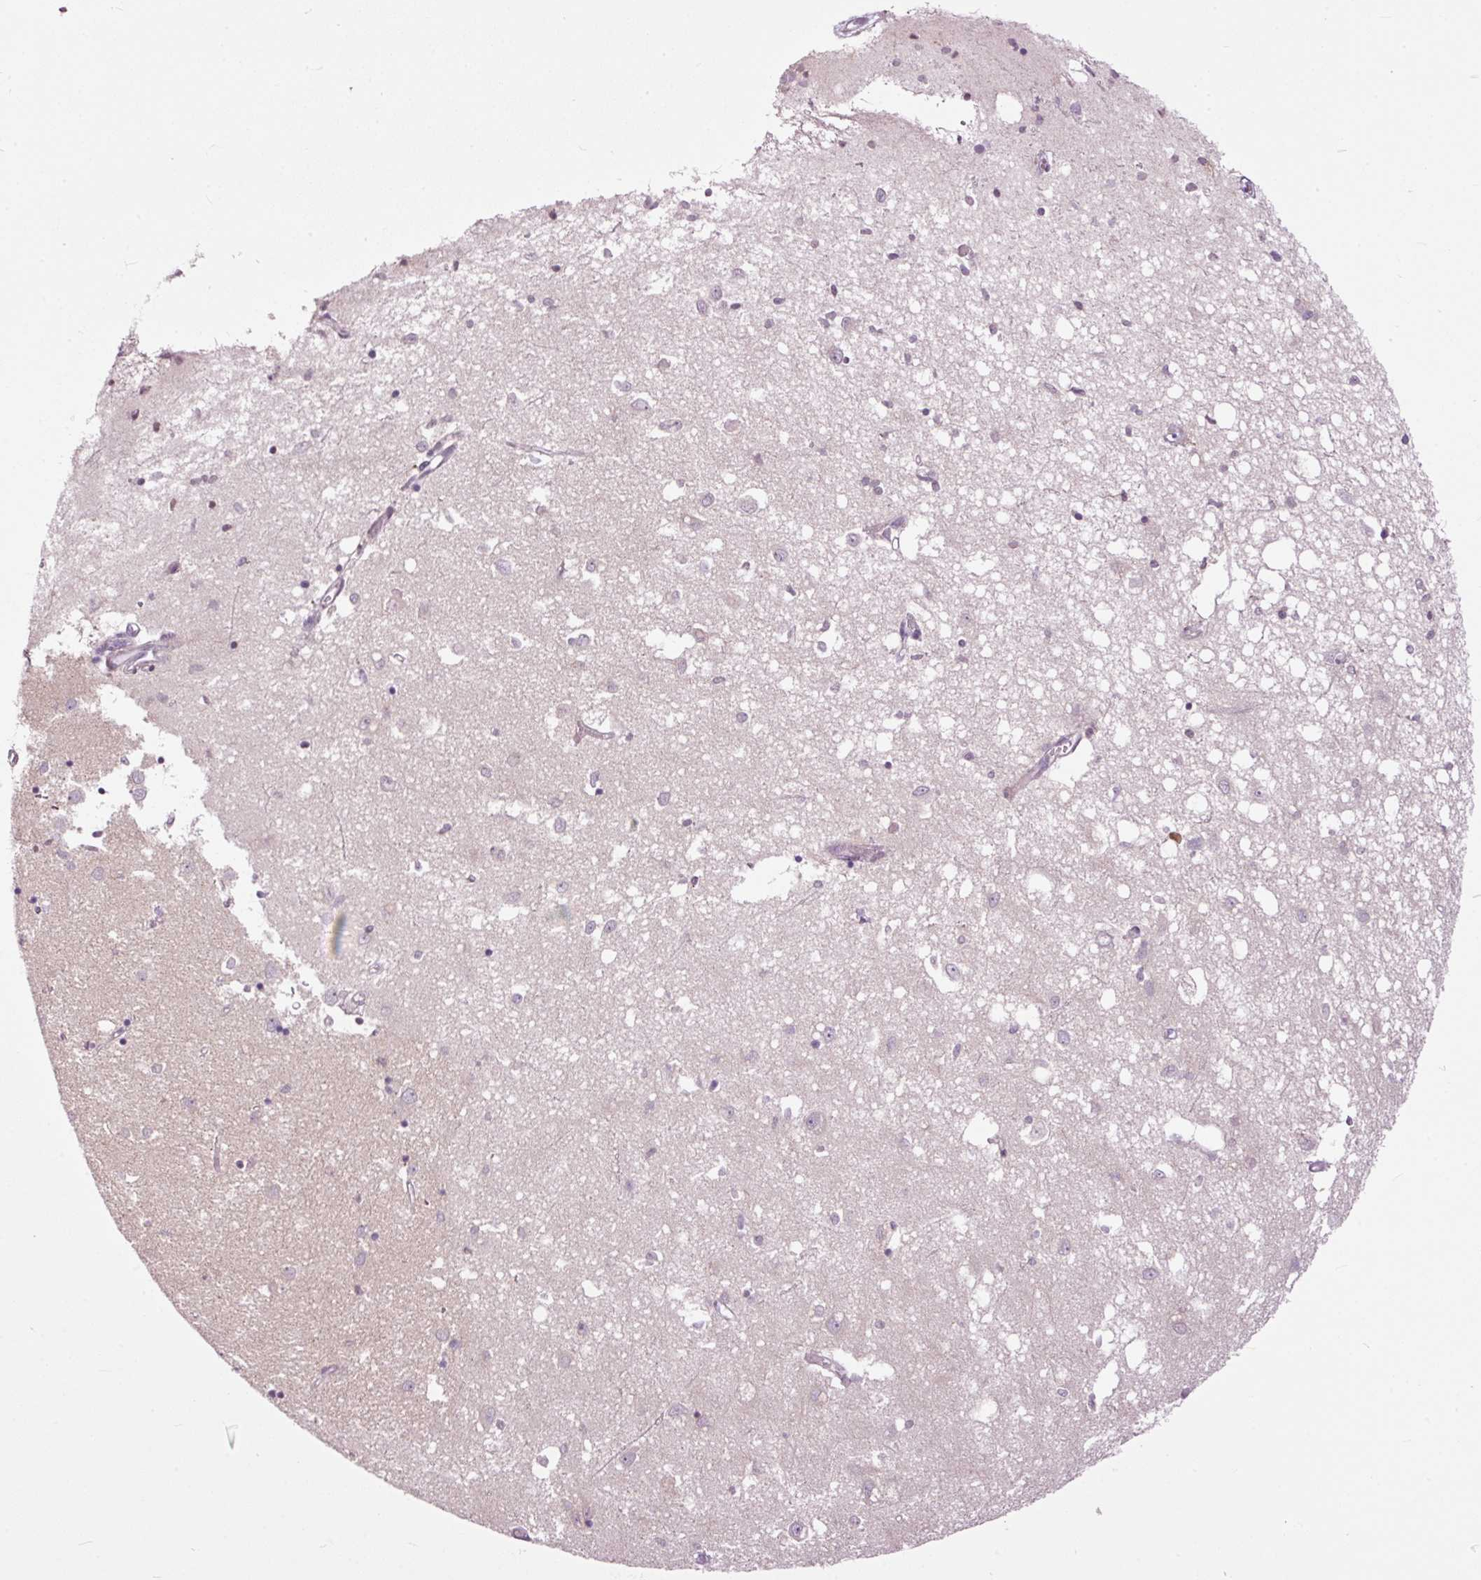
{"staining": {"intensity": "moderate", "quantity": "<25%", "location": "nuclear"}, "tissue": "caudate", "cell_type": "Glial cells", "image_type": "normal", "snomed": [{"axis": "morphology", "description": "Normal tissue, NOS"}, {"axis": "topography", "description": "Lateral ventricle wall"}], "caption": "Protein analysis of benign caudate reveals moderate nuclear positivity in approximately <25% of glial cells. (DAB IHC with brightfield microscopy, high magnification).", "gene": "FCRL4", "patient": {"sex": "male", "age": 70}}